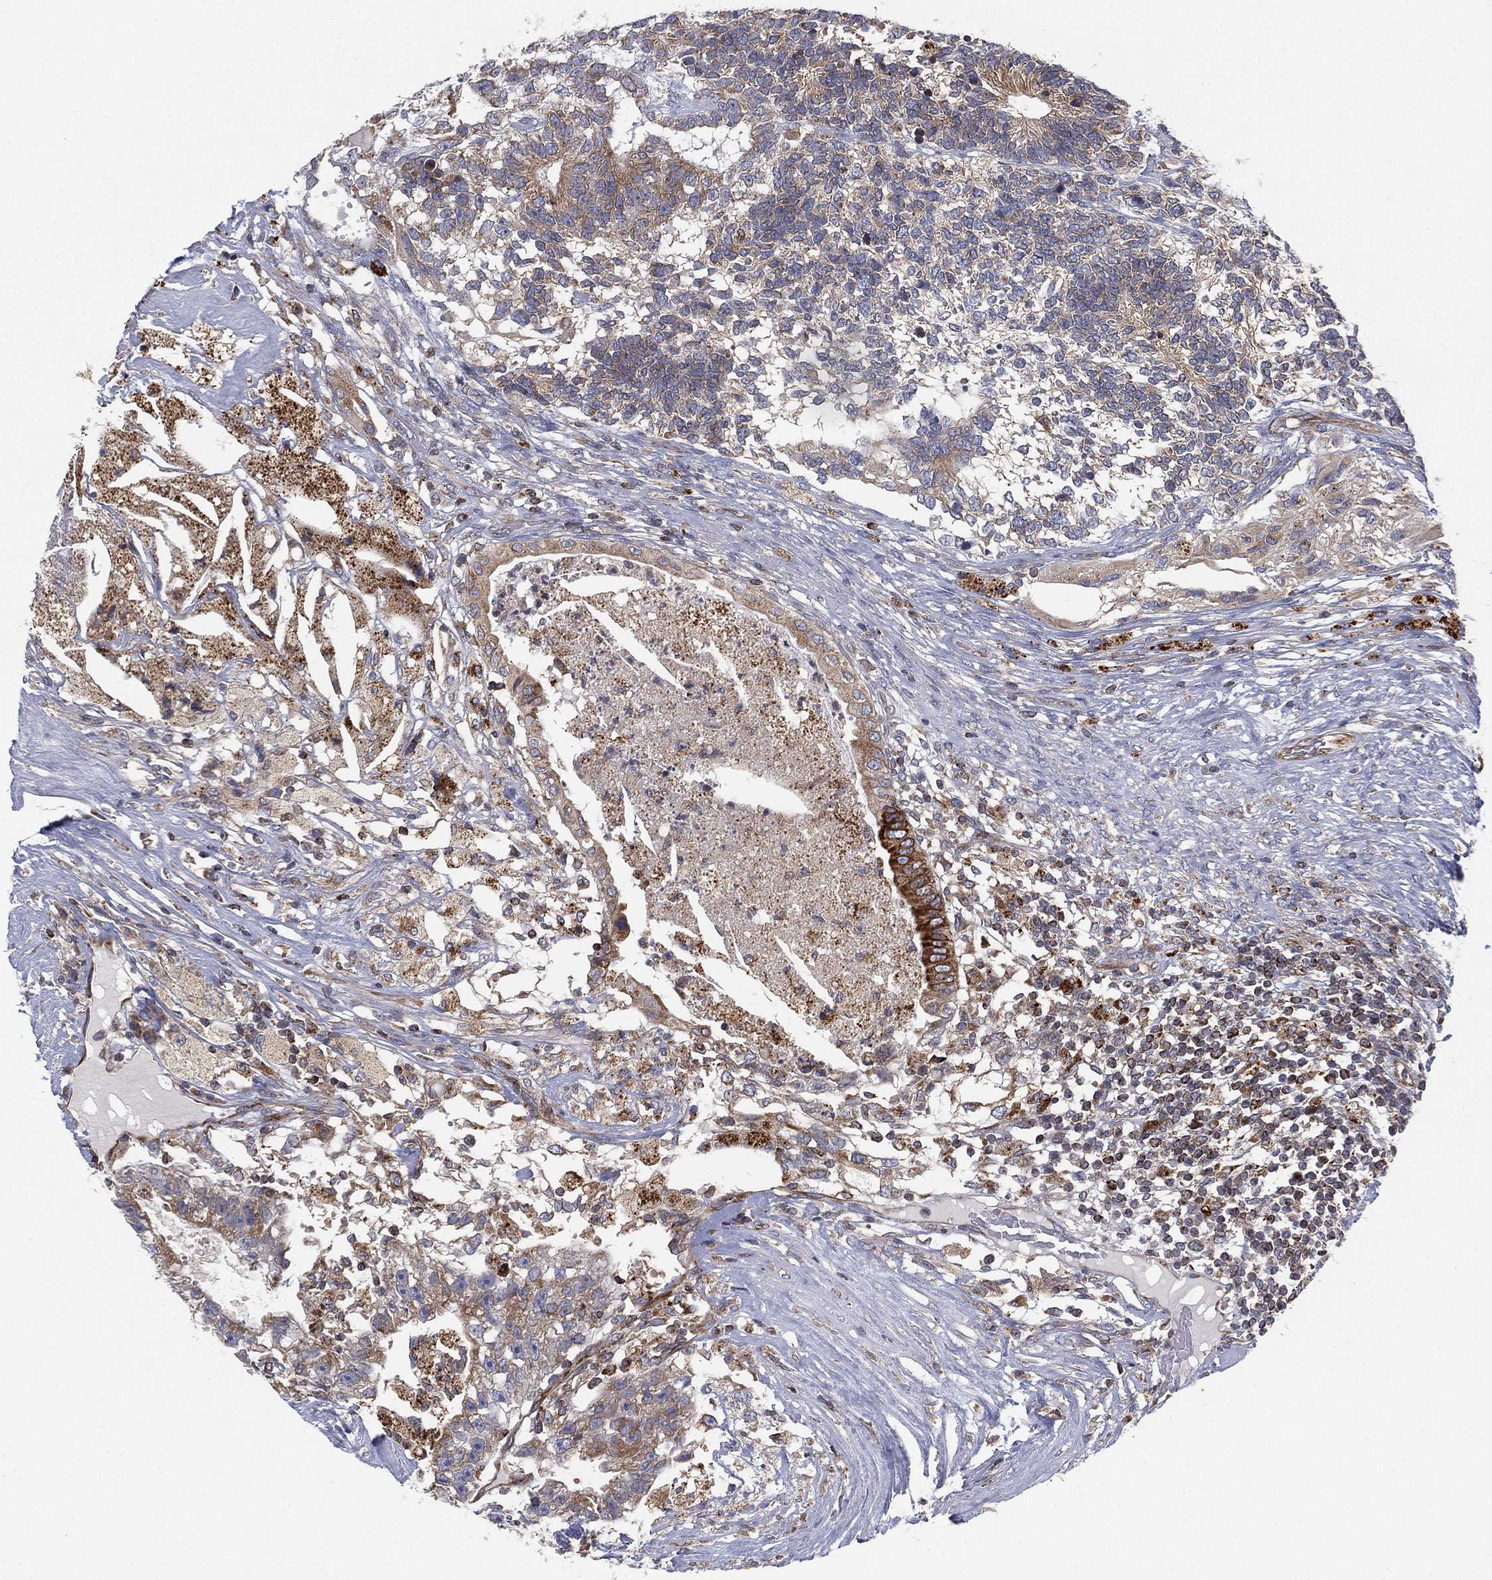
{"staining": {"intensity": "moderate", "quantity": "25%-75%", "location": "cytoplasmic/membranous"}, "tissue": "testis cancer", "cell_type": "Tumor cells", "image_type": "cancer", "snomed": [{"axis": "morphology", "description": "Seminoma, NOS"}, {"axis": "morphology", "description": "Carcinoma, Embryonal, NOS"}, {"axis": "topography", "description": "Testis"}], "caption": "A brown stain highlights moderate cytoplasmic/membranous expression of a protein in testis cancer (embryonal carcinoma) tumor cells.", "gene": "CYB5B", "patient": {"sex": "male", "age": 41}}